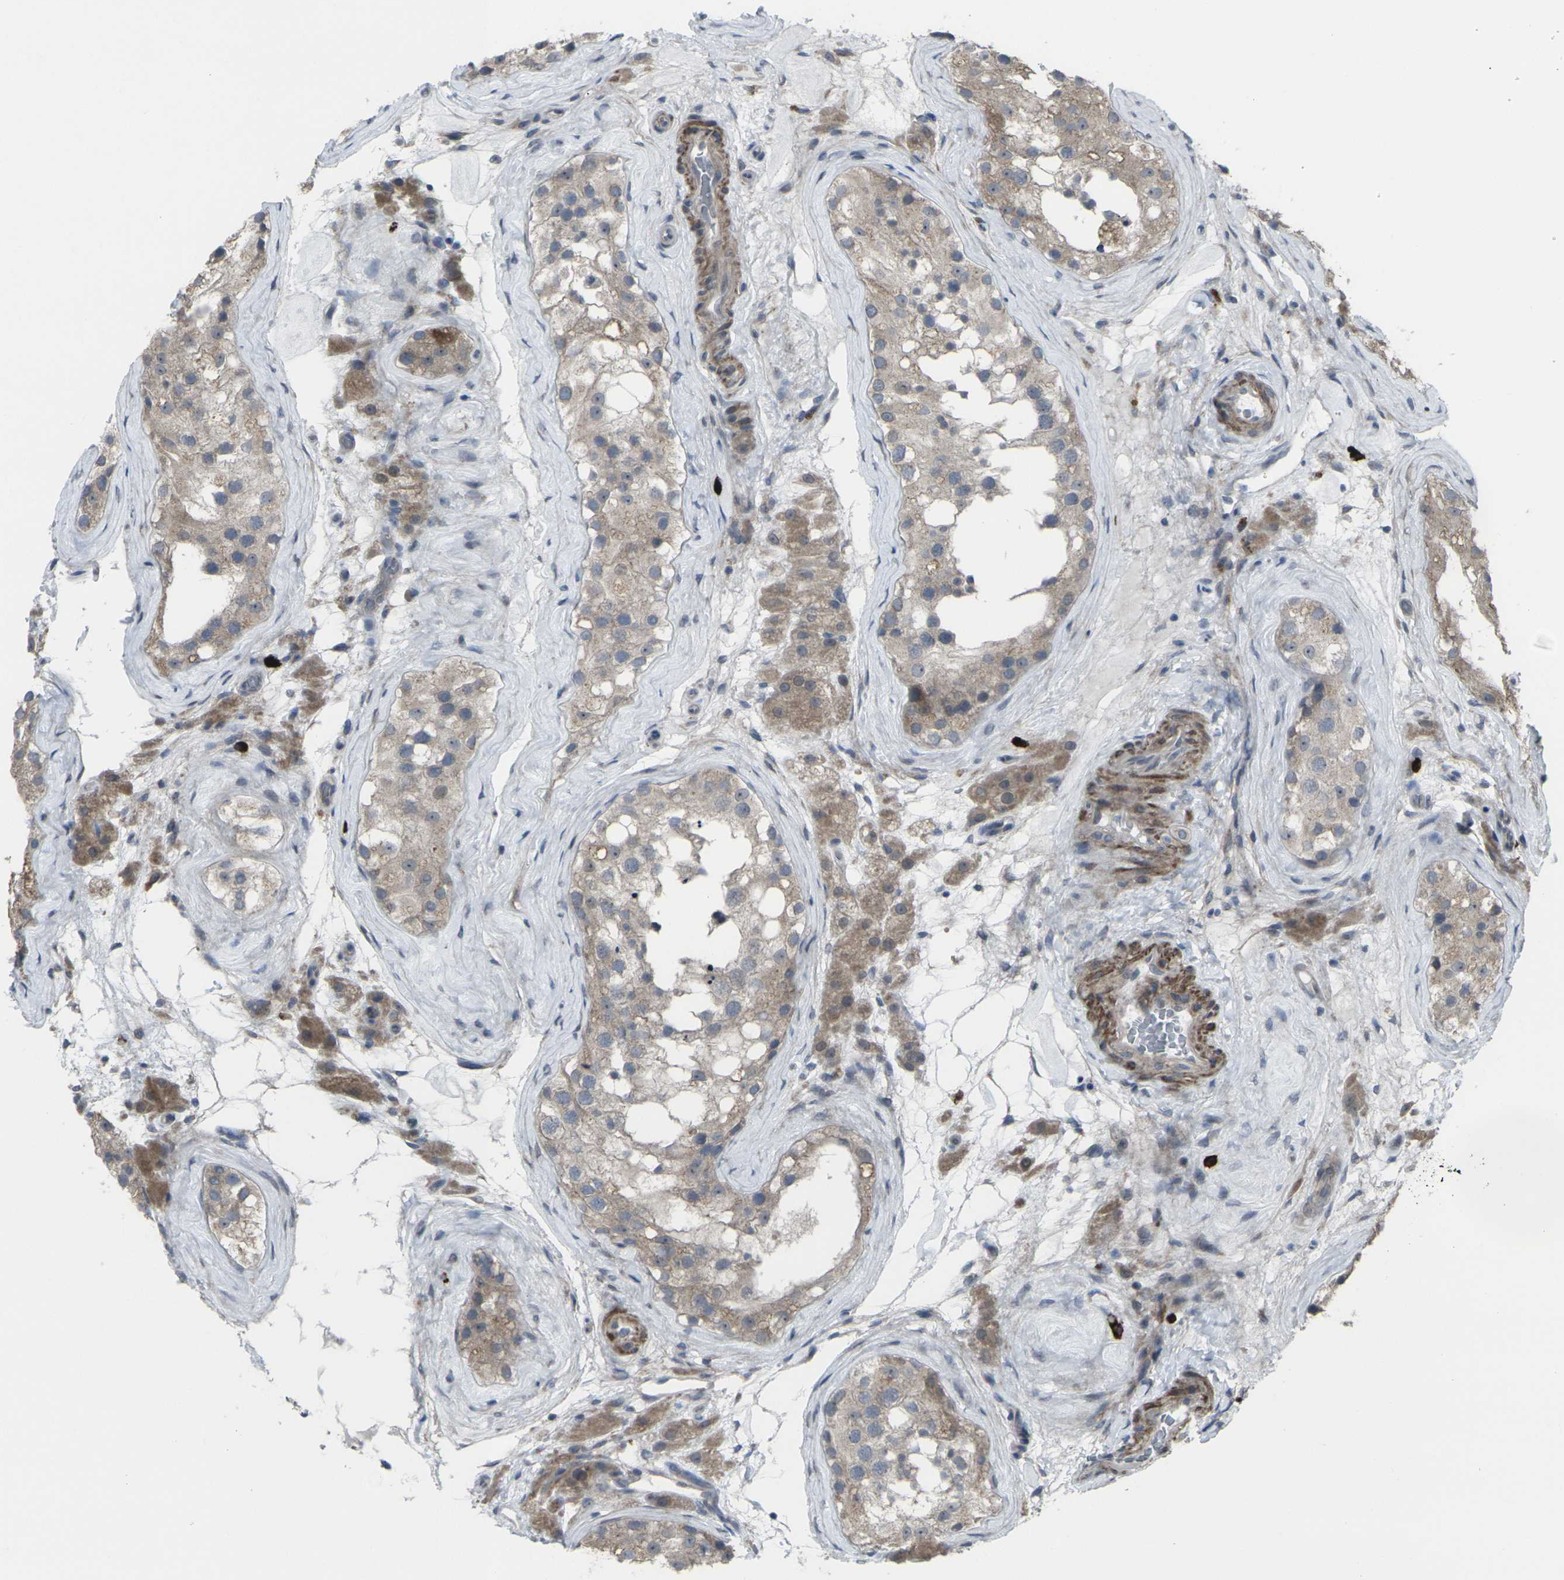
{"staining": {"intensity": "weak", "quantity": ">75%", "location": "cytoplasmic/membranous"}, "tissue": "testis", "cell_type": "Cells in seminiferous ducts", "image_type": "normal", "snomed": [{"axis": "morphology", "description": "Normal tissue, NOS"}, {"axis": "morphology", "description": "Seminoma, NOS"}, {"axis": "topography", "description": "Testis"}], "caption": "Immunohistochemistry photomicrograph of benign testis: testis stained using immunohistochemistry reveals low levels of weak protein expression localized specifically in the cytoplasmic/membranous of cells in seminiferous ducts, appearing as a cytoplasmic/membranous brown color.", "gene": "CCR10", "patient": {"sex": "male", "age": 71}}